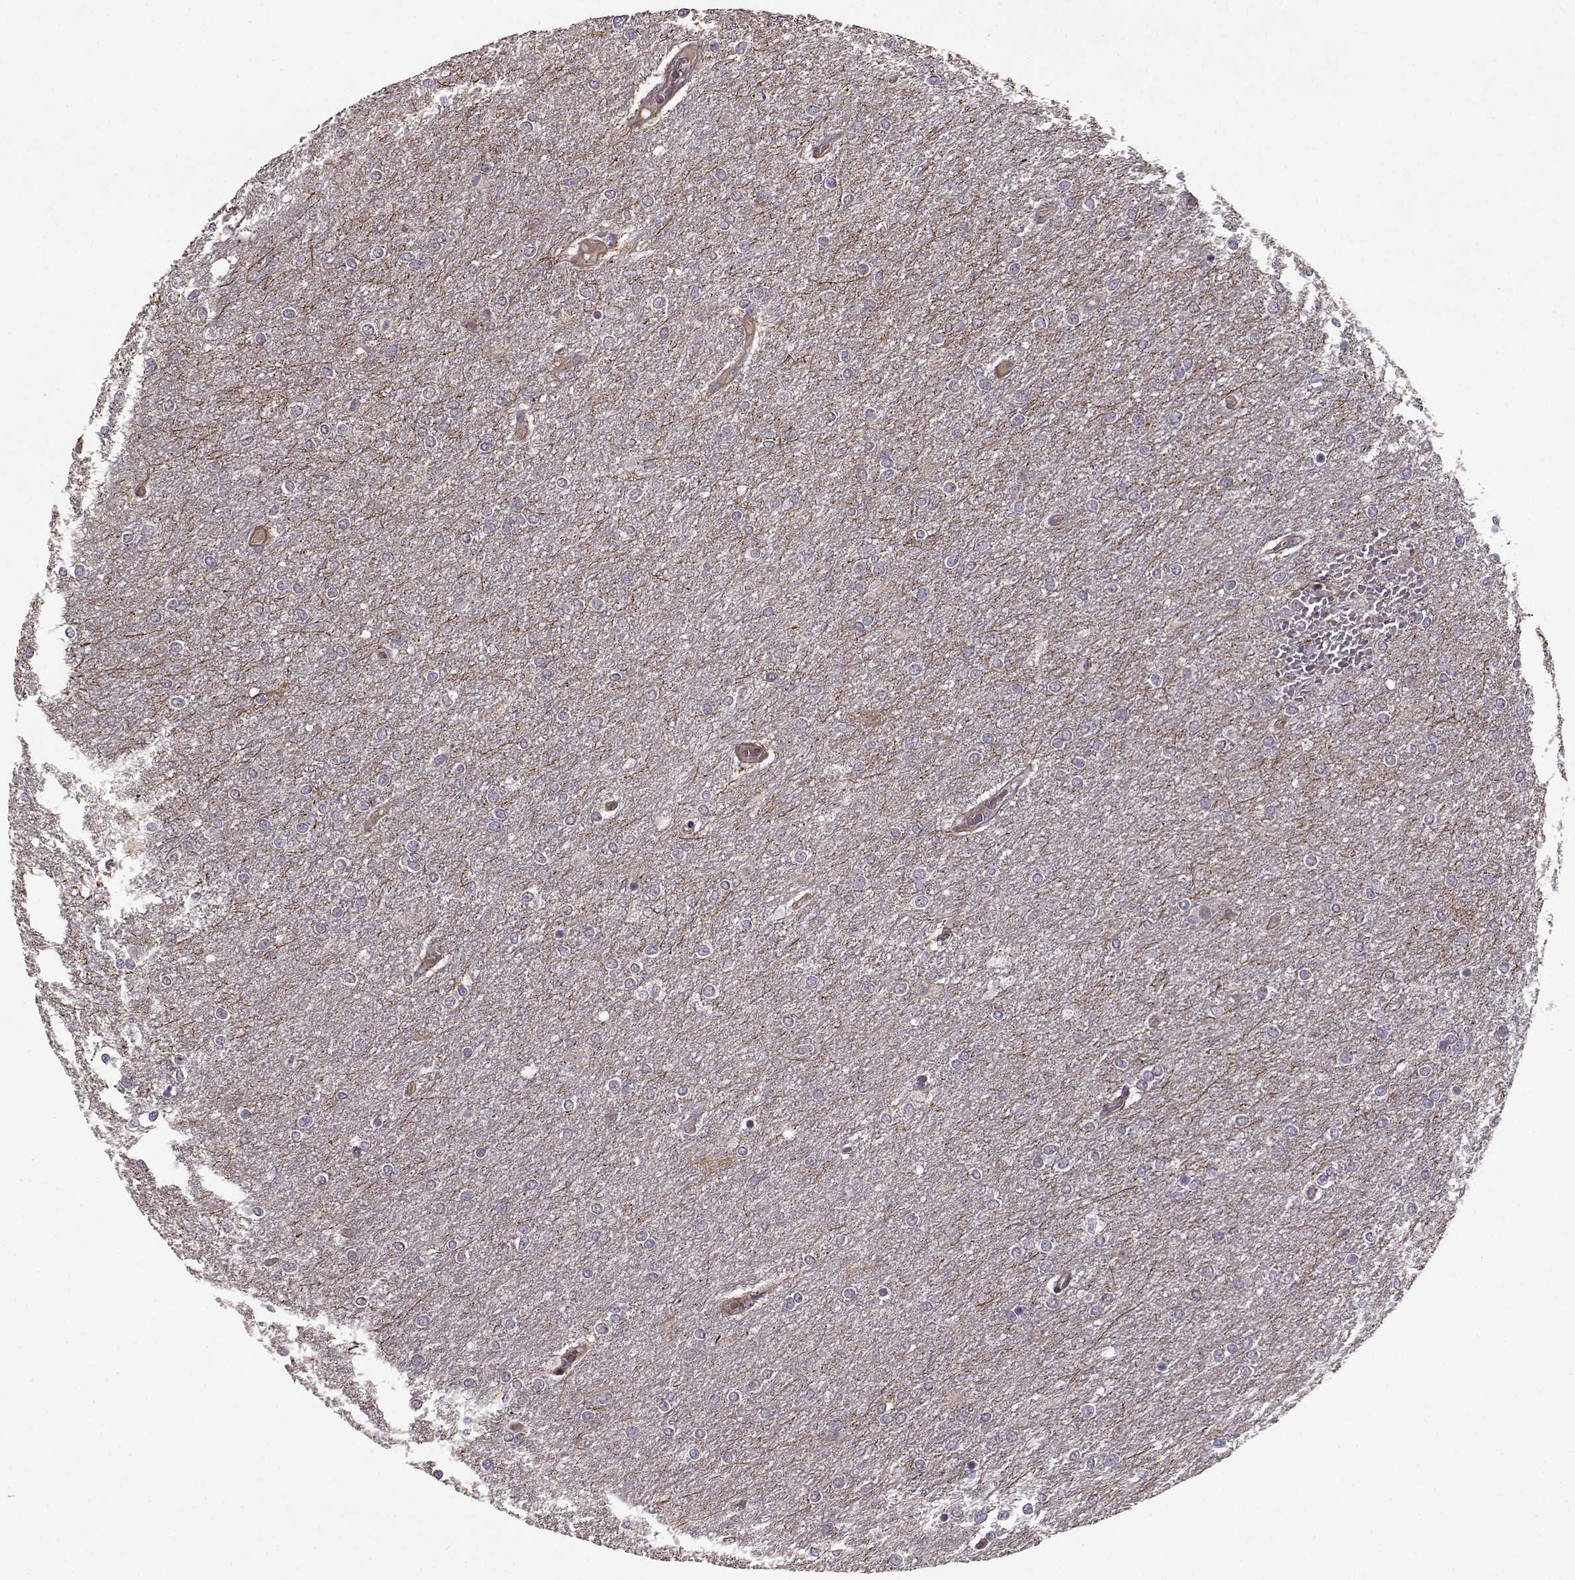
{"staining": {"intensity": "negative", "quantity": "none", "location": "none"}, "tissue": "glioma", "cell_type": "Tumor cells", "image_type": "cancer", "snomed": [{"axis": "morphology", "description": "Glioma, malignant, High grade"}, {"axis": "topography", "description": "Brain"}], "caption": "Protein analysis of glioma reveals no significant staining in tumor cells.", "gene": "NTF3", "patient": {"sex": "female", "age": 61}}